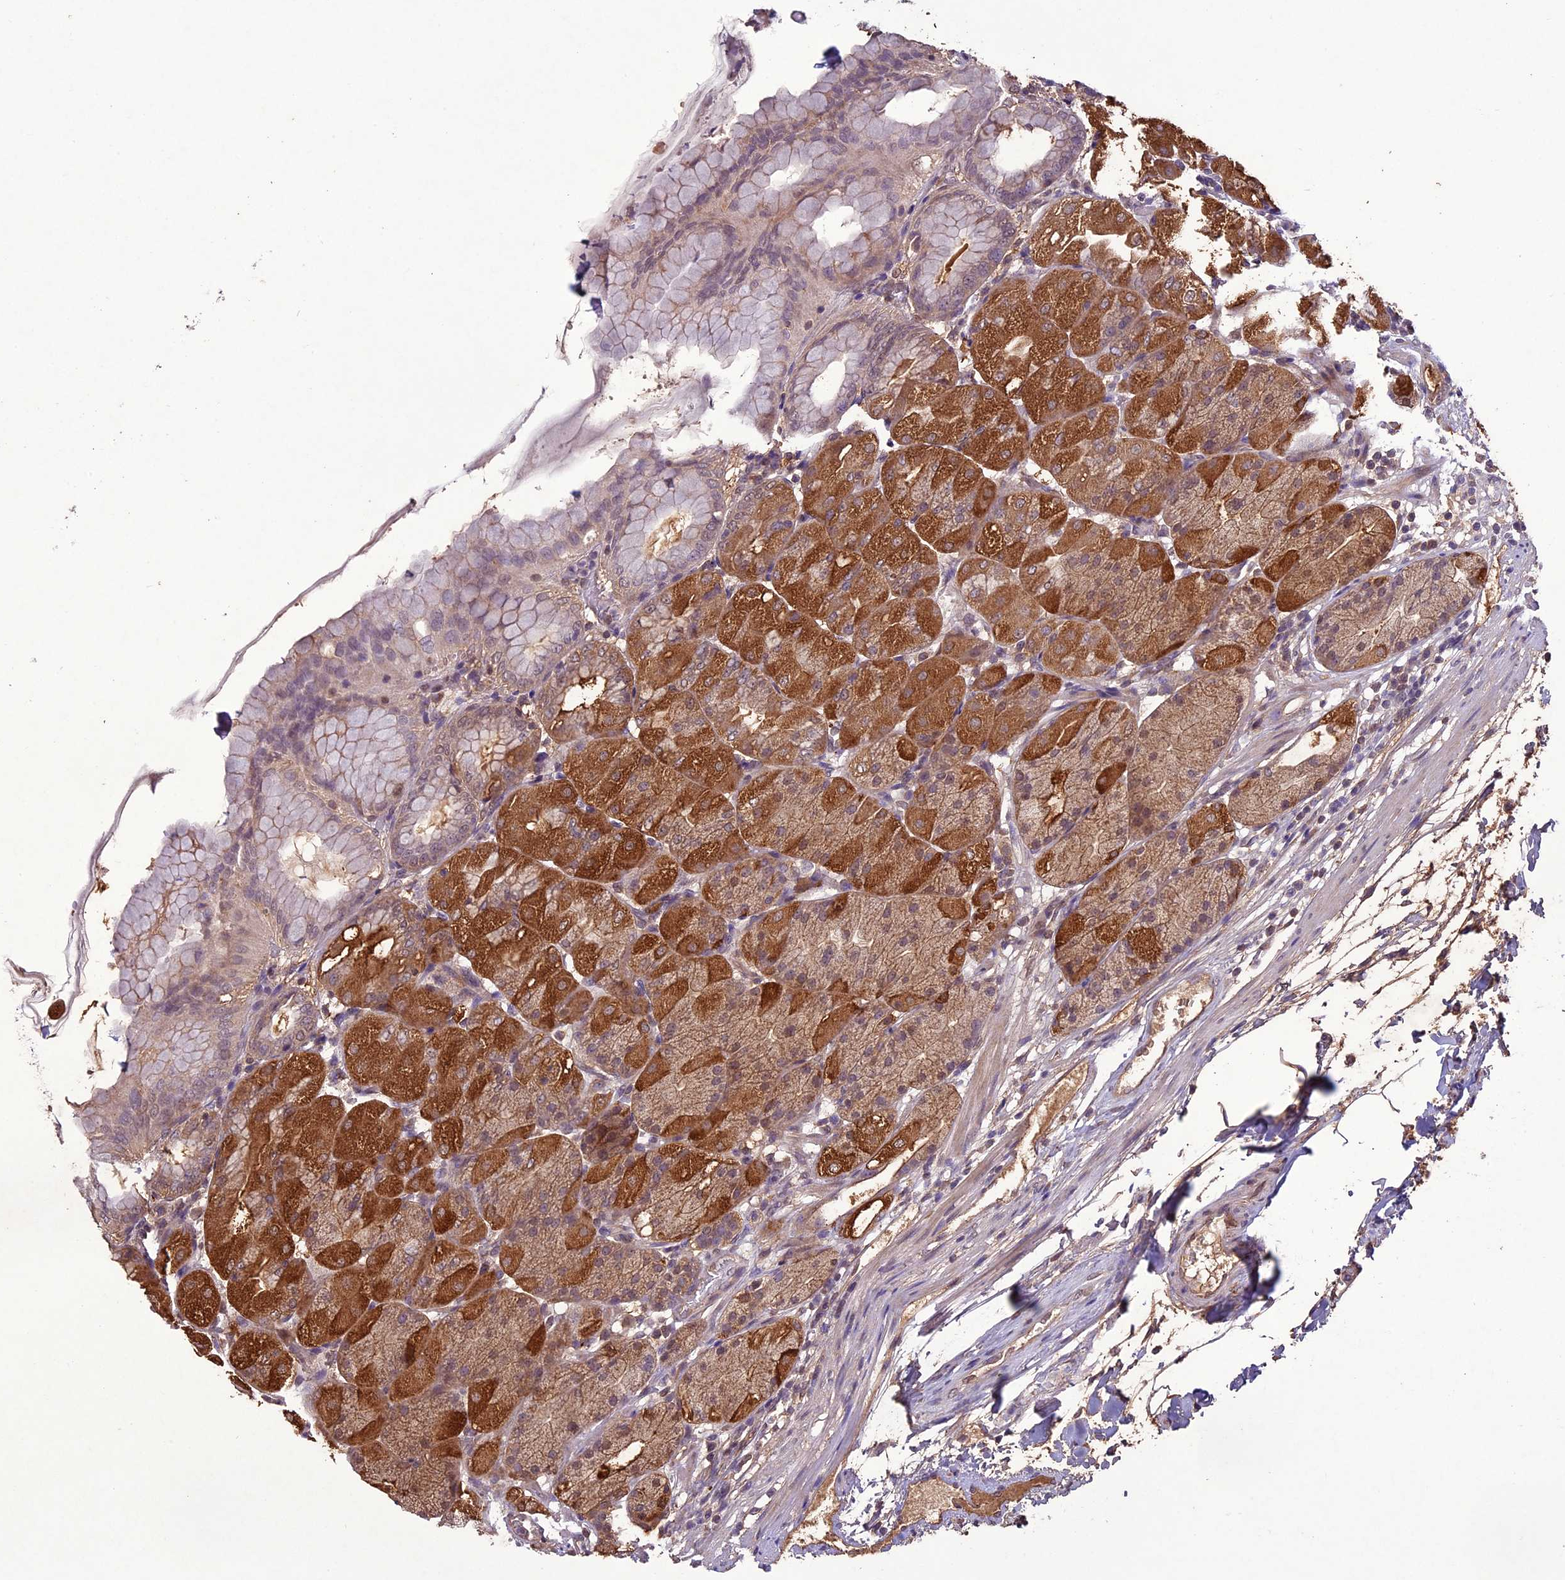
{"staining": {"intensity": "moderate", "quantity": ">75%", "location": "cytoplasmic/membranous,nuclear"}, "tissue": "stomach", "cell_type": "Glandular cells", "image_type": "normal", "snomed": [{"axis": "morphology", "description": "Normal tissue, NOS"}, {"axis": "topography", "description": "Stomach, upper"}, {"axis": "topography", "description": "Stomach, lower"}], "caption": "A photomicrograph showing moderate cytoplasmic/membranous,nuclear positivity in about >75% of glandular cells in benign stomach, as visualized by brown immunohistochemical staining.", "gene": "C3orf70", "patient": {"sex": "male", "age": 62}}